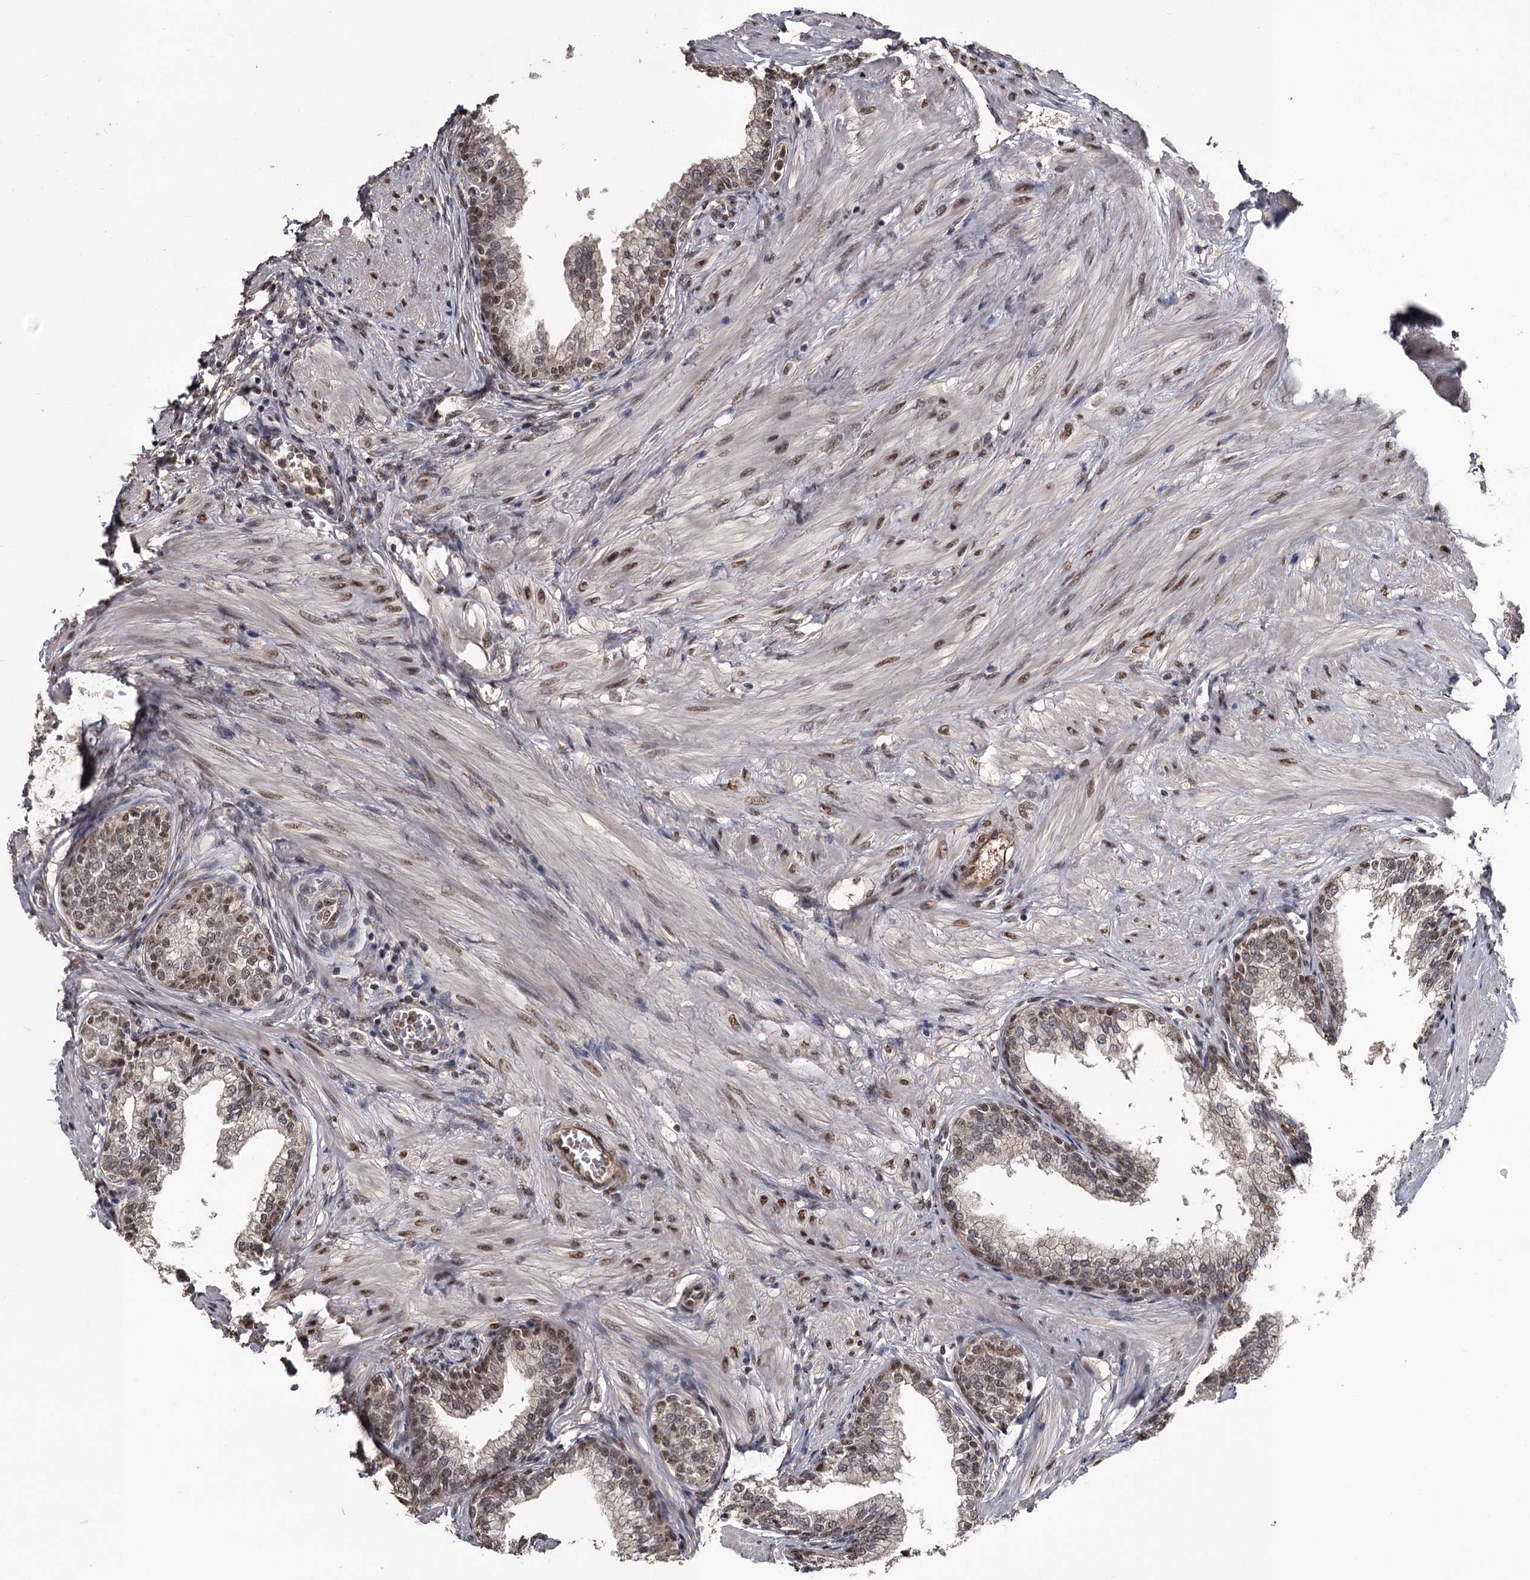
{"staining": {"intensity": "moderate", "quantity": "25%-75%", "location": "nuclear"}, "tissue": "prostate", "cell_type": "Glandular cells", "image_type": "normal", "snomed": [{"axis": "morphology", "description": "Normal tissue, NOS"}, {"axis": "morphology", "description": "Urothelial carcinoma, Low grade"}, {"axis": "topography", "description": "Urinary bladder"}, {"axis": "topography", "description": "Prostate"}], "caption": "Protein expression analysis of normal prostate reveals moderate nuclear staining in approximately 25%-75% of glandular cells. The staining was performed using DAB to visualize the protein expression in brown, while the nuclei were stained in blue with hematoxylin (Magnification: 20x).", "gene": "PRPF40B", "patient": {"sex": "male", "age": 60}}